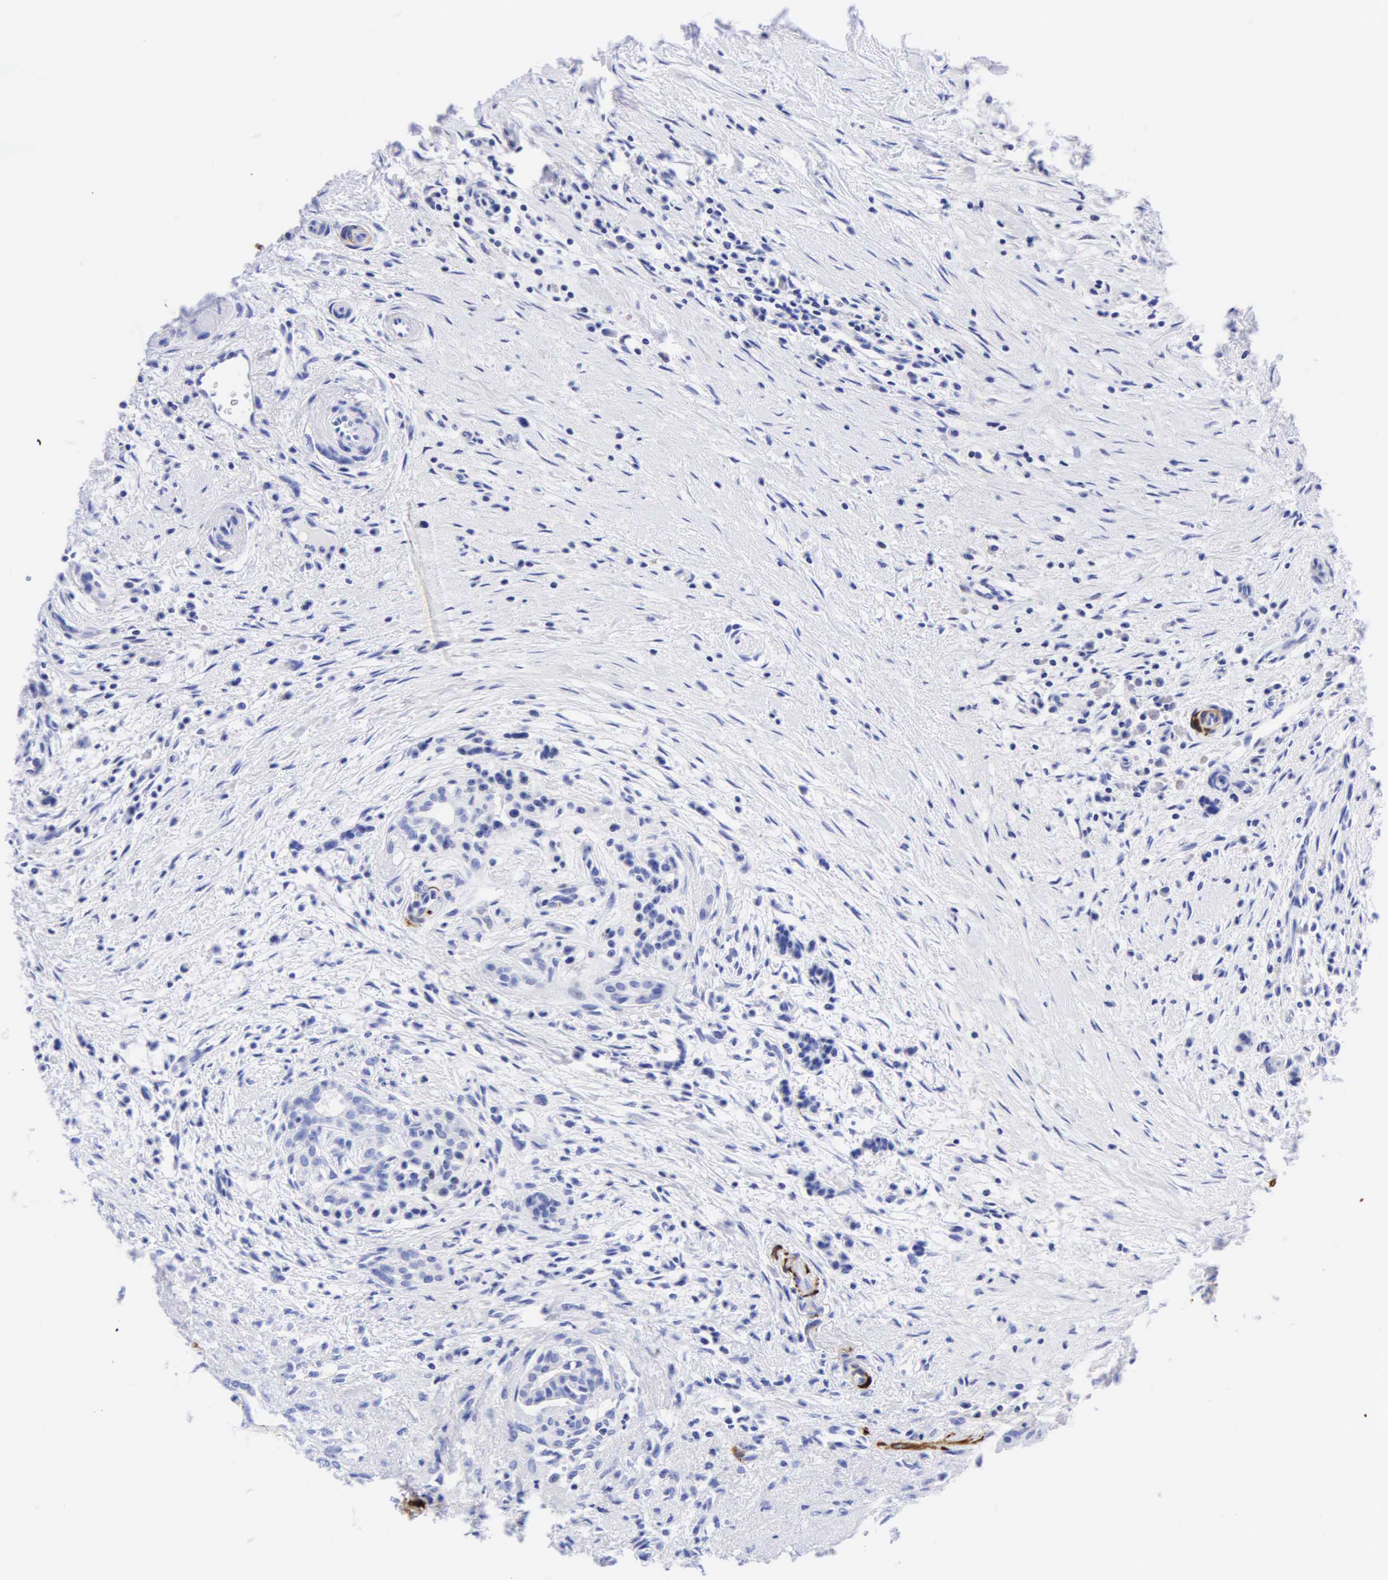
{"staining": {"intensity": "negative", "quantity": "none", "location": "none"}, "tissue": "pancreas", "cell_type": "Exocrine glandular cells", "image_type": "normal", "snomed": [{"axis": "morphology", "description": "Normal tissue, NOS"}, {"axis": "topography", "description": "Pancreas"}], "caption": "Immunohistochemistry of benign pancreas exhibits no expression in exocrine glandular cells. The staining is performed using DAB (3,3'-diaminobenzidine) brown chromogen with nuclei counter-stained in using hematoxylin.", "gene": "DES", "patient": {"sex": "male", "age": 73}}